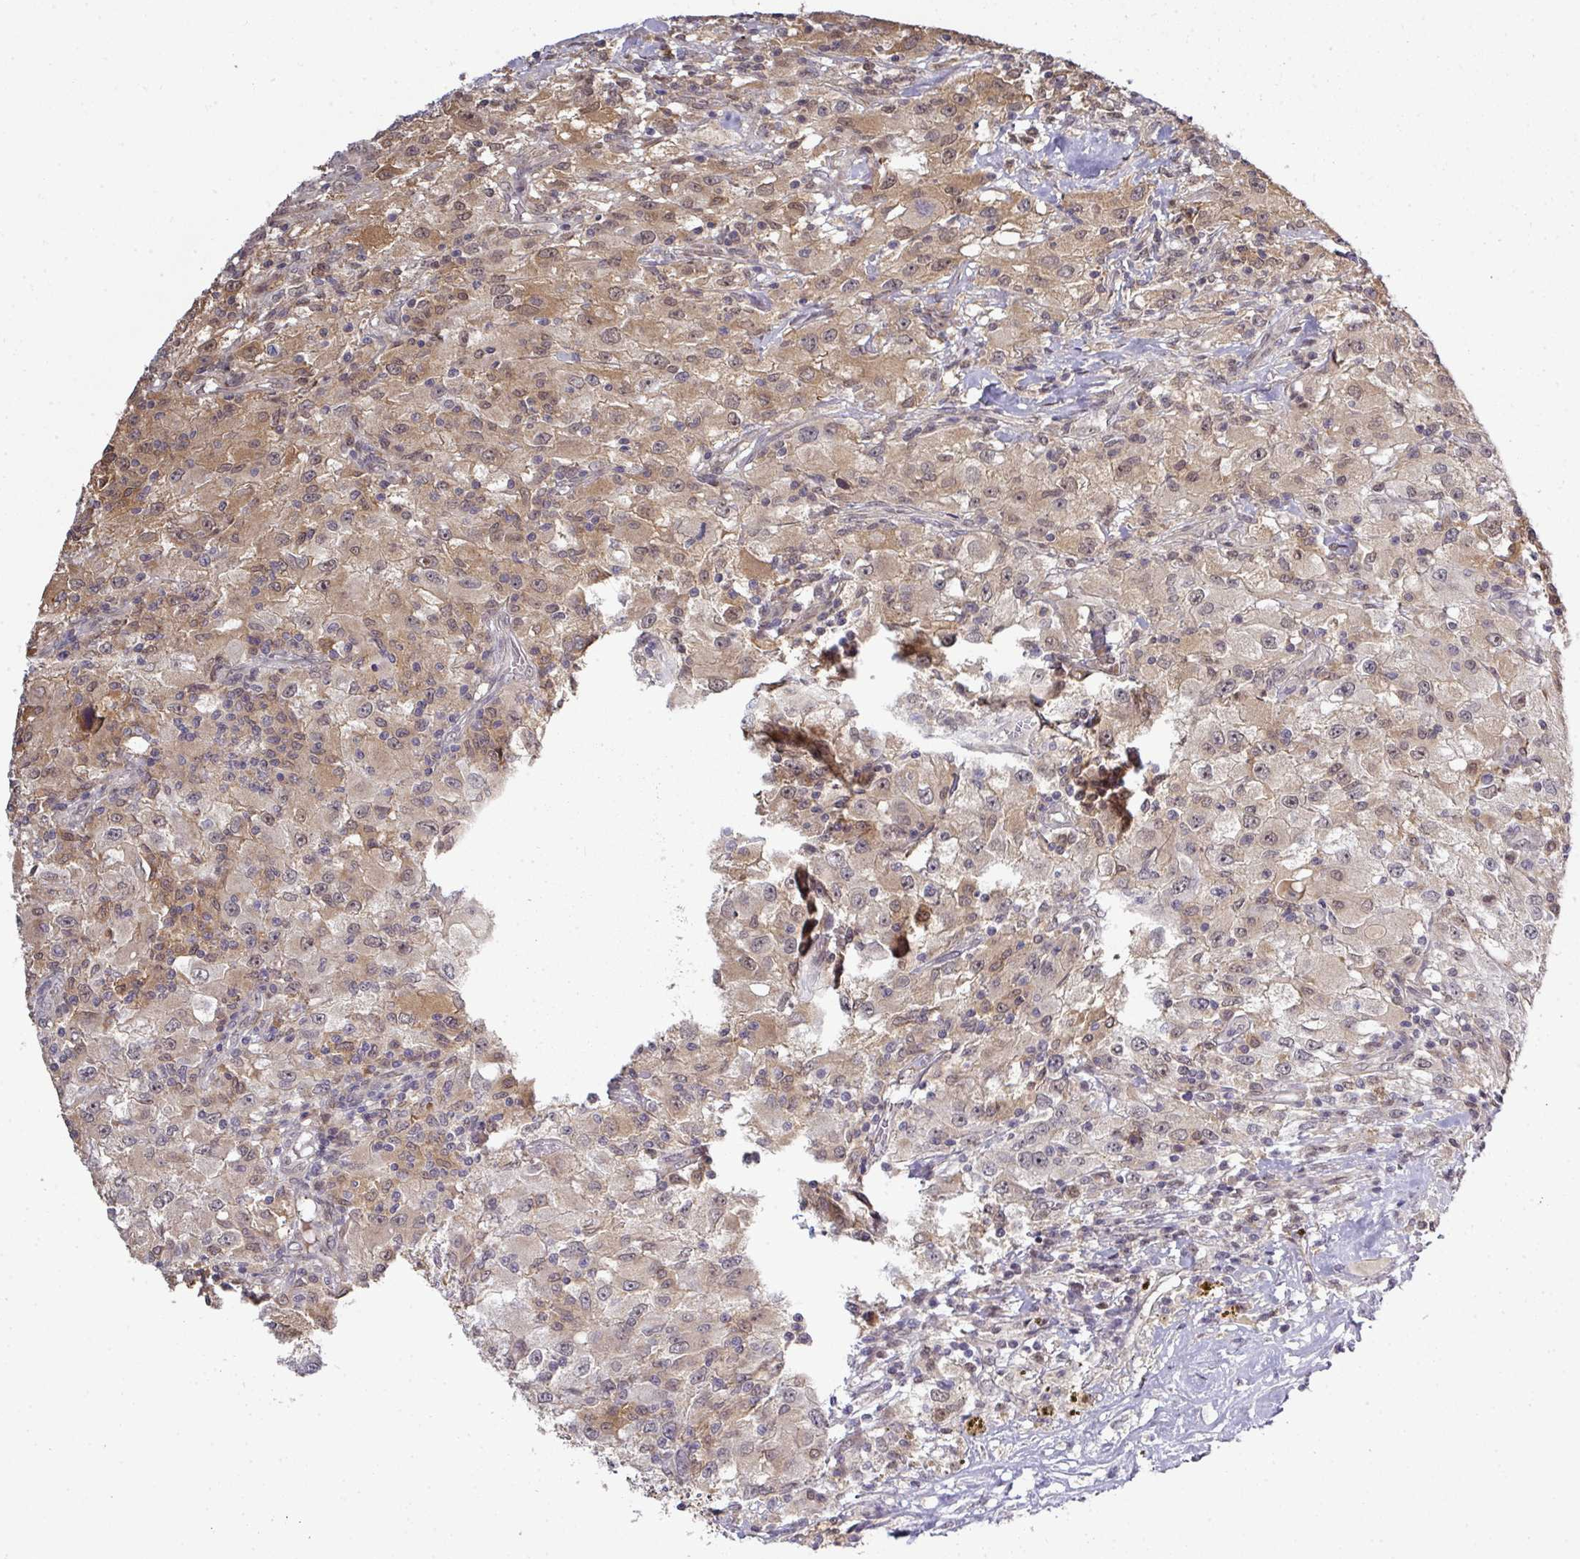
{"staining": {"intensity": "moderate", "quantity": "<25%", "location": "cytoplasmic/membranous,nuclear"}, "tissue": "renal cancer", "cell_type": "Tumor cells", "image_type": "cancer", "snomed": [{"axis": "morphology", "description": "Adenocarcinoma, NOS"}, {"axis": "topography", "description": "Kidney"}], "caption": "Immunohistochemical staining of human adenocarcinoma (renal) exhibits low levels of moderate cytoplasmic/membranous and nuclear expression in about <25% of tumor cells. (Brightfield microscopy of DAB IHC at high magnification).", "gene": "GTF2H3", "patient": {"sex": "female", "age": 67}}